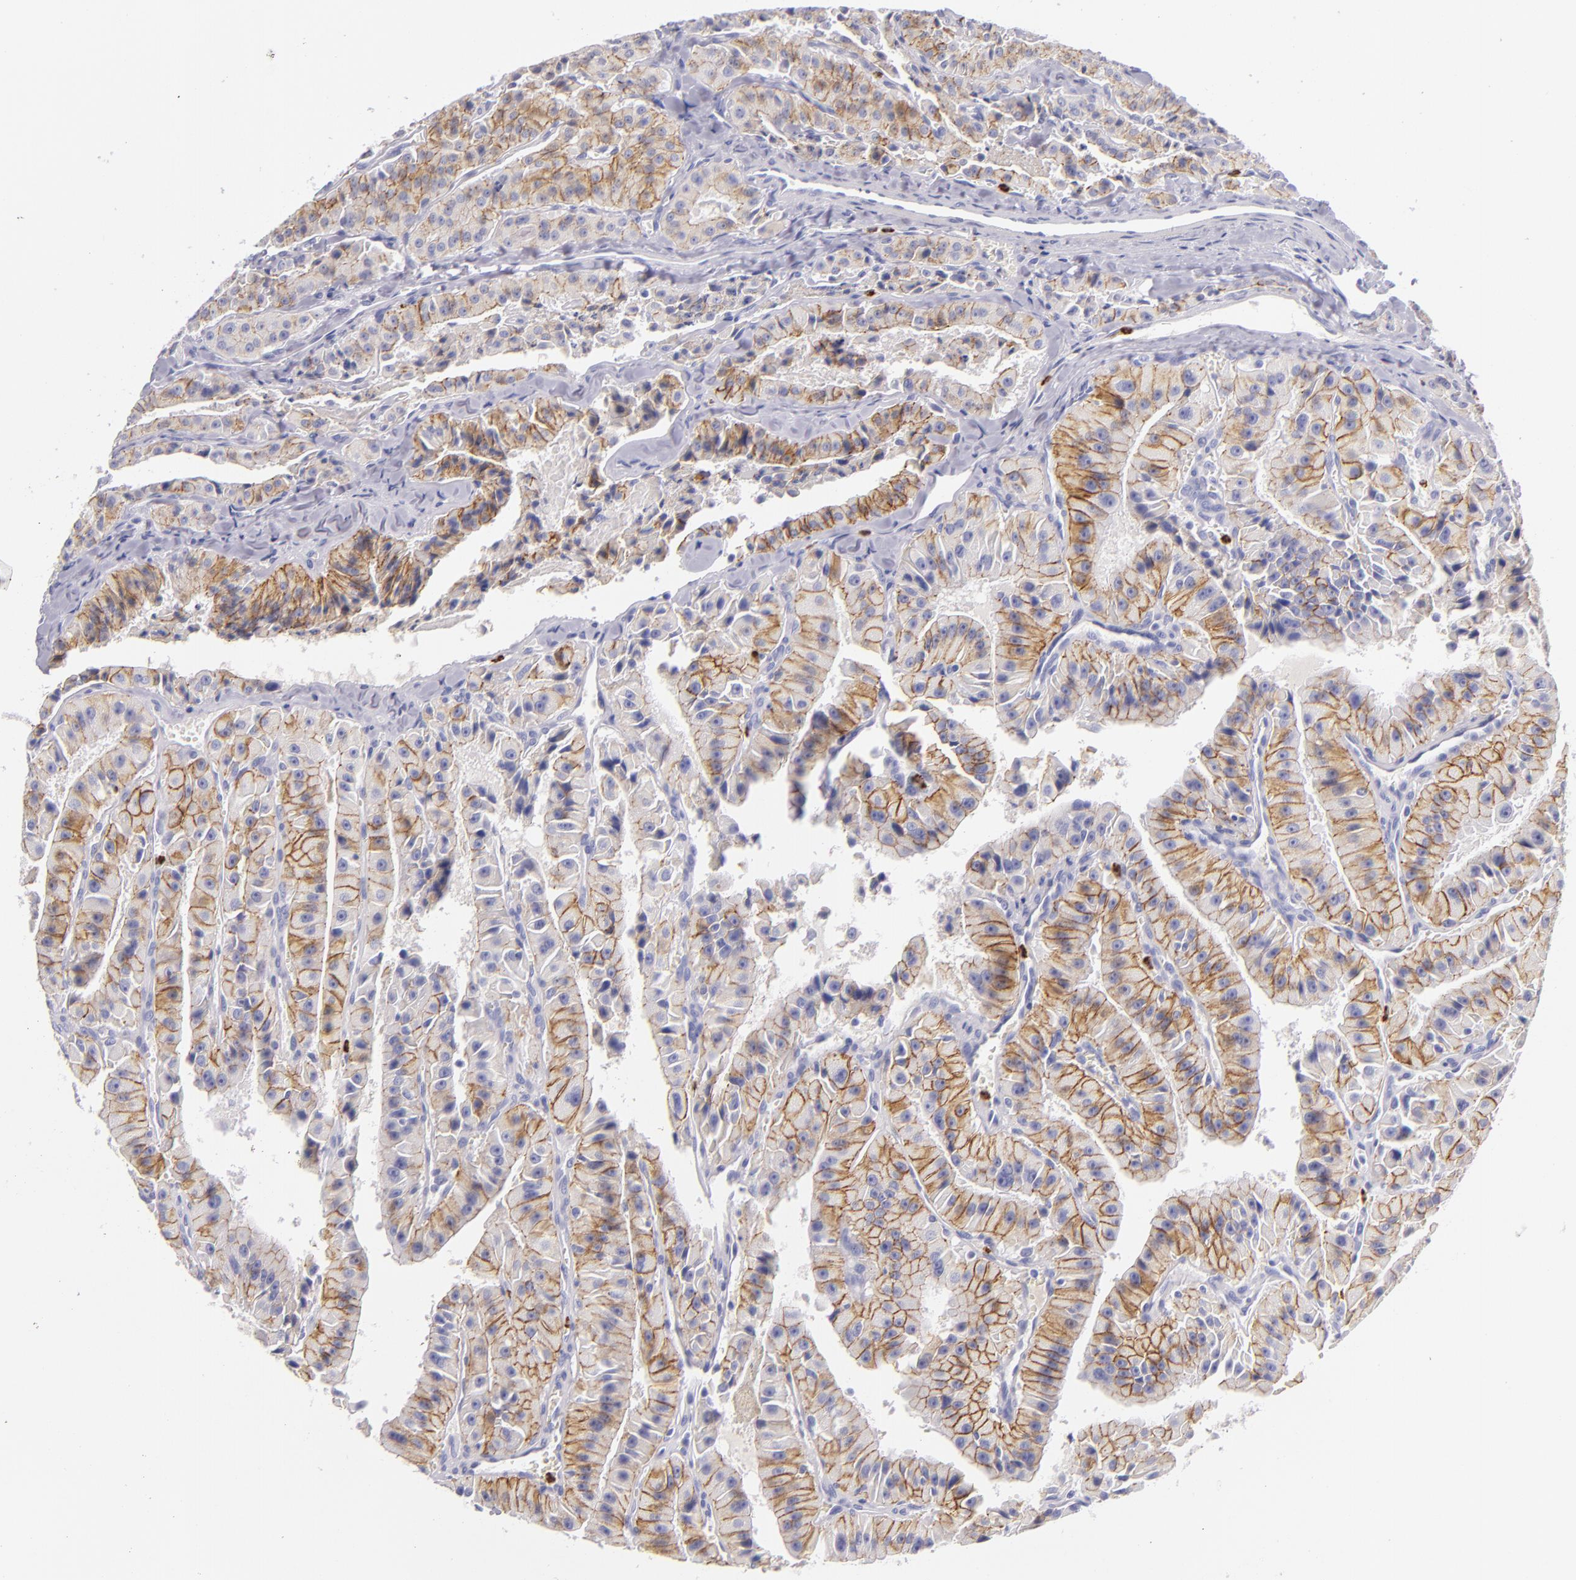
{"staining": {"intensity": "moderate", "quantity": ">75%", "location": "cytoplasmic/membranous"}, "tissue": "thyroid cancer", "cell_type": "Tumor cells", "image_type": "cancer", "snomed": [{"axis": "morphology", "description": "Carcinoma, NOS"}, {"axis": "topography", "description": "Thyroid gland"}], "caption": "Thyroid cancer stained with IHC exhibits moderate cytoplasmic/membranous positivity in about >75% of tumor cells. Using DAB (brown) and hematoxylin (blue) stains, captured at high magnification using brightfield microscopy.", "gene": "CDH3", "patient": {"sex": "male", "age": 76}}